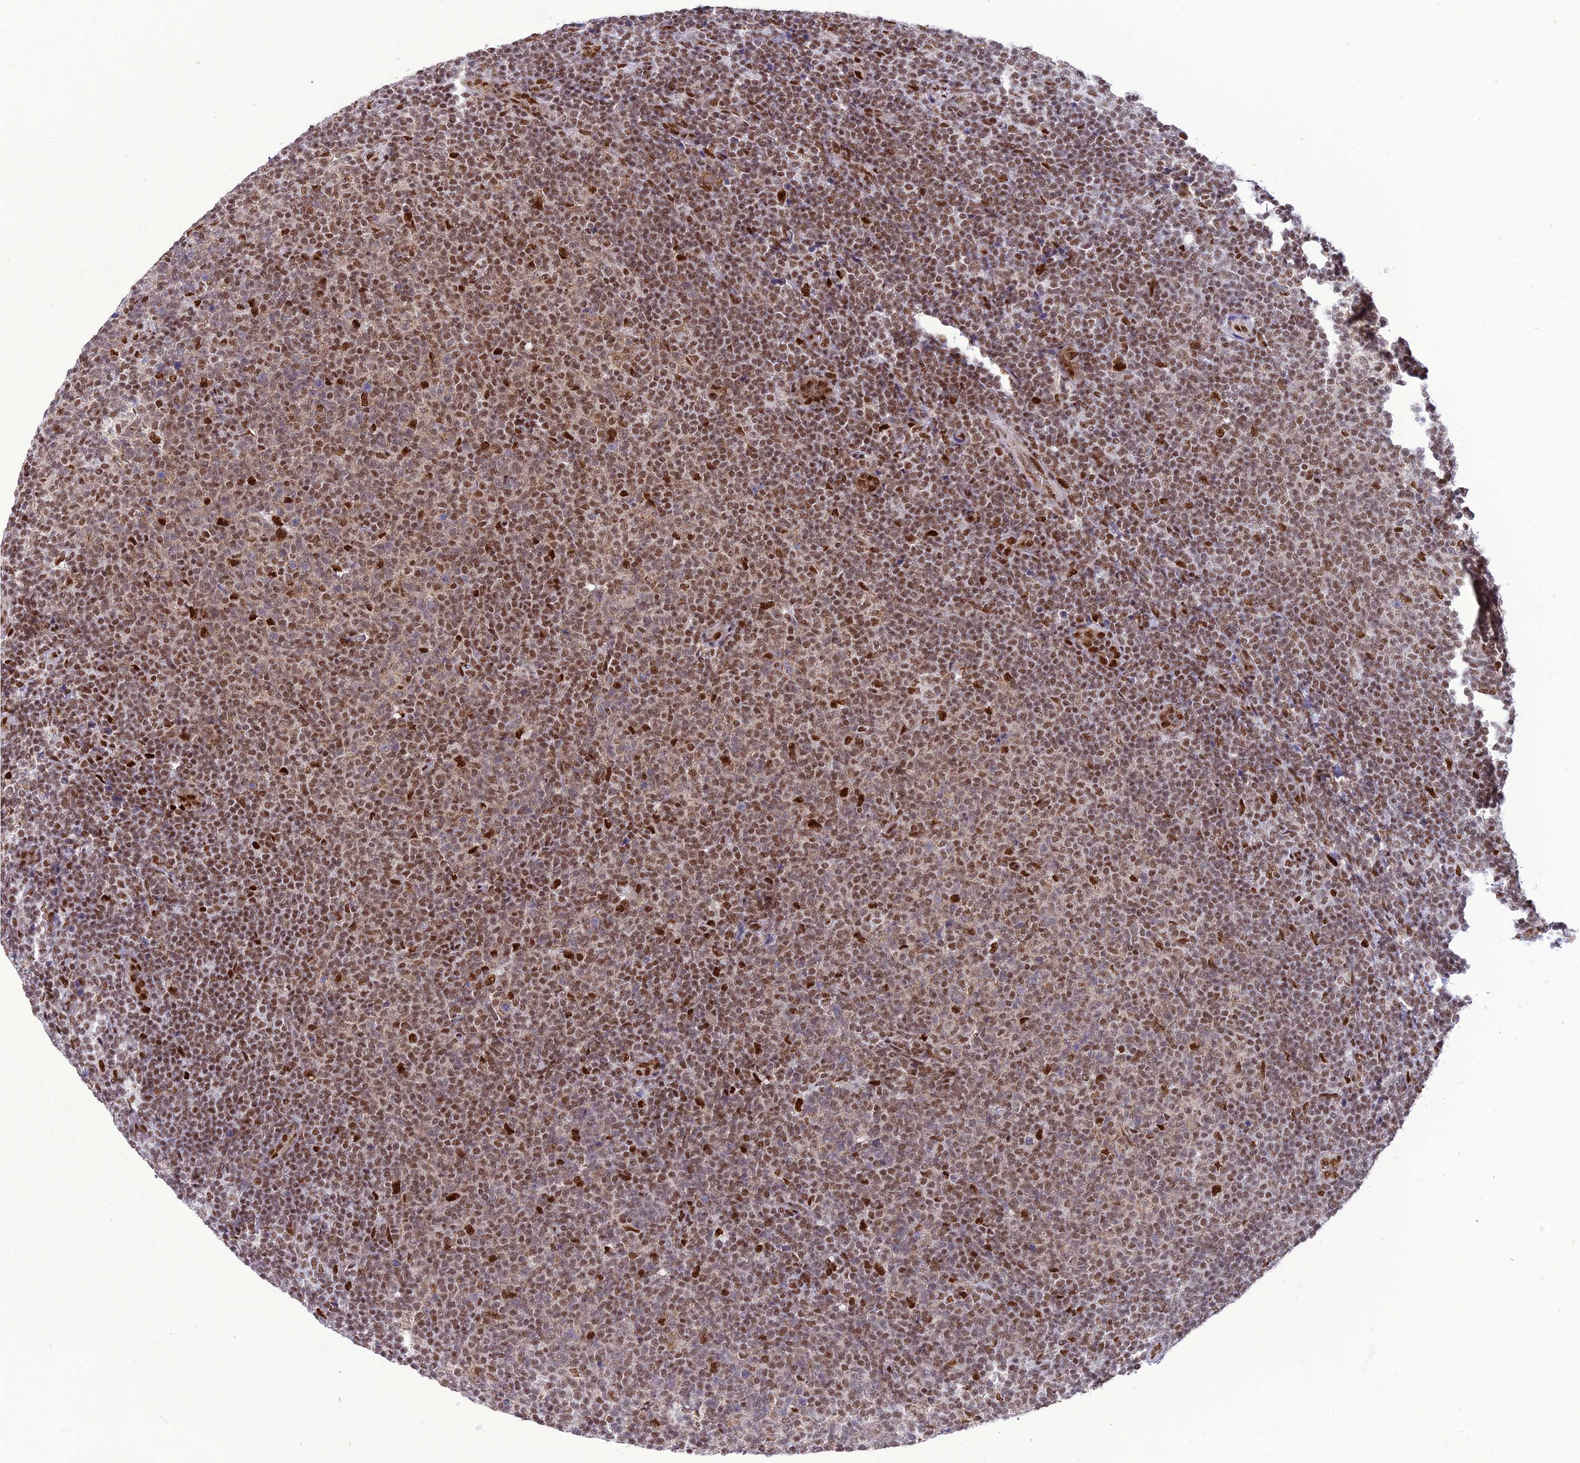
{"staining": {"intensity": "moderate", "quantity": ">75%", "location": "nuclear"}, "tissue": "lymphoma", "cell_type": "Tumor cells", "image_type": "cancer", "snomed": [{"axis": "morphology", "description": "Malignant lymphoma, non-Hodgkin's type, Low grade"}, {"axis": "topography", "description": "Lymph node"}], "caption": "A high-resolution micrograph shows immunohistochemistry staining of lymphoma, which reveals moderate nuclear positivity in approximately >75% of tumor cells. (DAB (3,3'-diaminobenzidine) IHC, brown staining for protein, blue staining for nuclei).", "gene": "DDX1", "patient": {"sex": "male", "age": 66}}